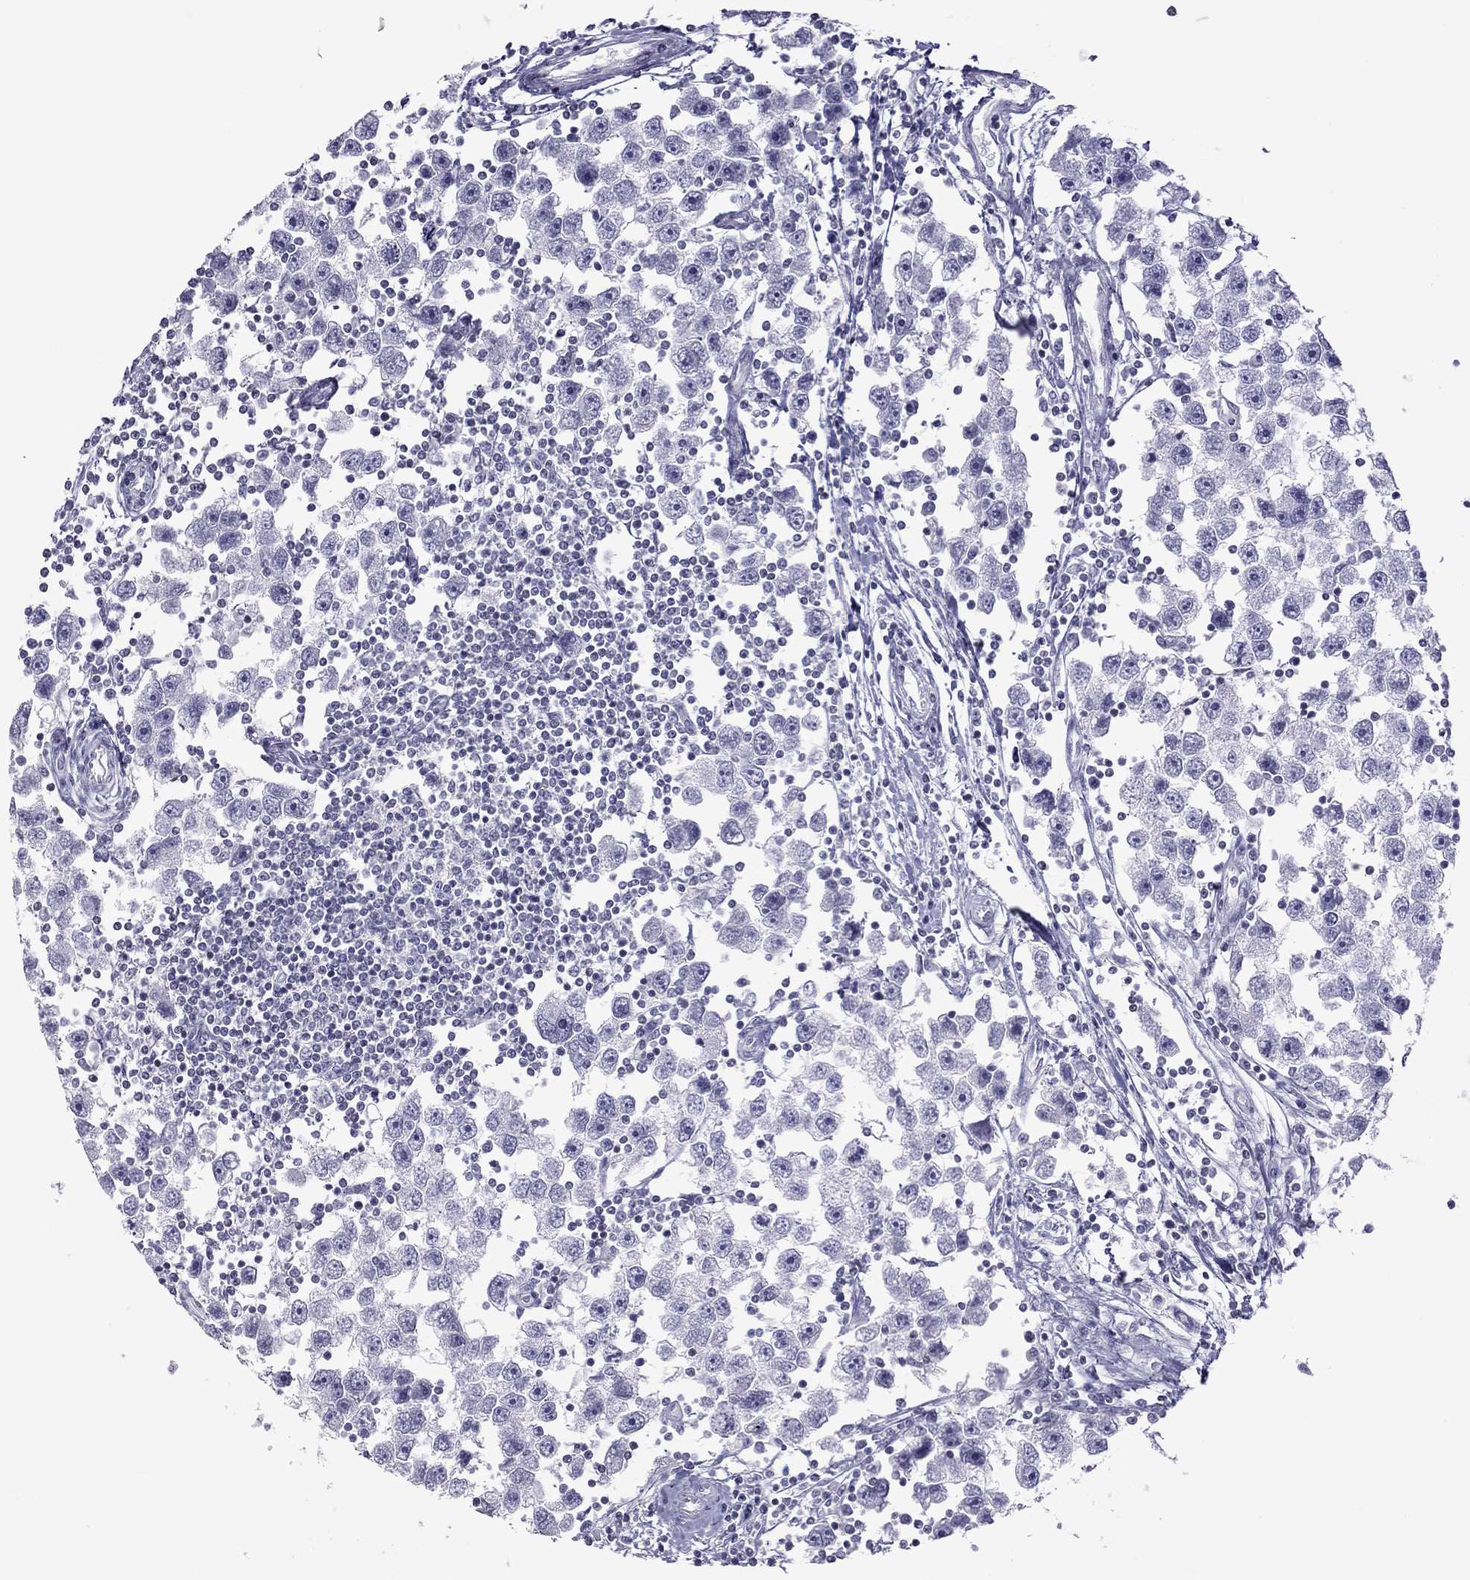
{"staining": {"intensity": "negative", "quantity": "none", "location": "none"}, "tissue": "testis cancer", "cell_type": "Tumor cells", "image_type": "cancer", "snomed": [{"axis": "morphology", "description": "Seminoma, NOS"}, {"axis": "topography", "description": "Testis"}], "caption": "This micrograph is of testis cancer stained with immunohistochemistry (IHC) to label a protein in brown with the nuclei are counter-stained blue. There is no positivity in tumor cells. (DAB (3,3'-diaminobenzidine) immunohistochemistry with hematoxylin counter stain).", "gene": "TEX14", "patient": {"sex": "male", "age": 30}}